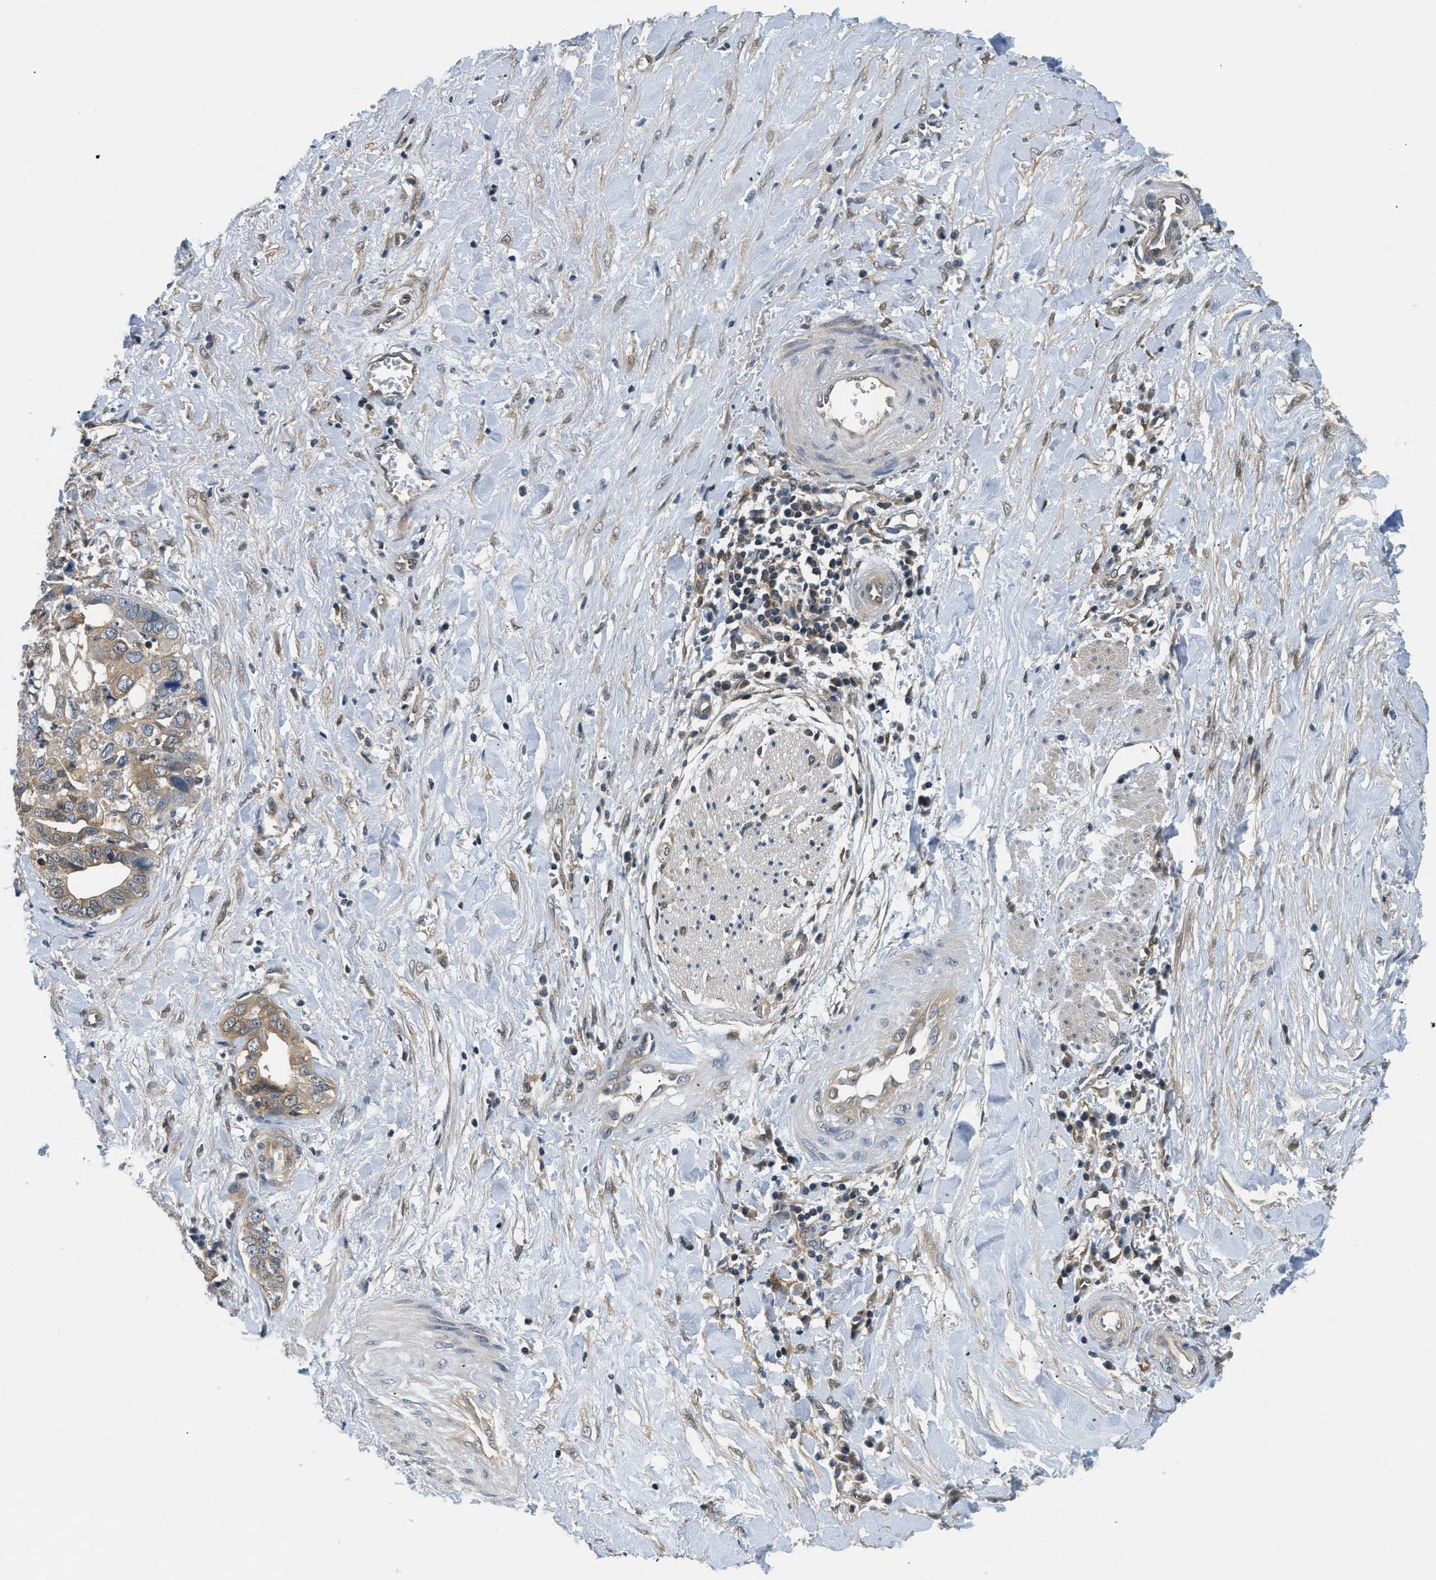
{"staining": {"intensity": "moderate", "quantity": "<25%", "location": "cytoplasmic/membranous"}, "tissue": "liver cancer", "cell_type": "Tumor cells", "image_type": "cancer", "snomed": [{"axis": "morphology", "description": "Cholangiocarcinoma"}, {"axis": "topography", "description": "Liver"}], "caption": "A histopathology image of human cholangiocarcinoma (liver) stained for a protein shows moderate cytoplasmic/membranous brown staining in tumor cells.", "gene": "EIF4EBP2", "patient": {"sex": "female", "age": 79}}